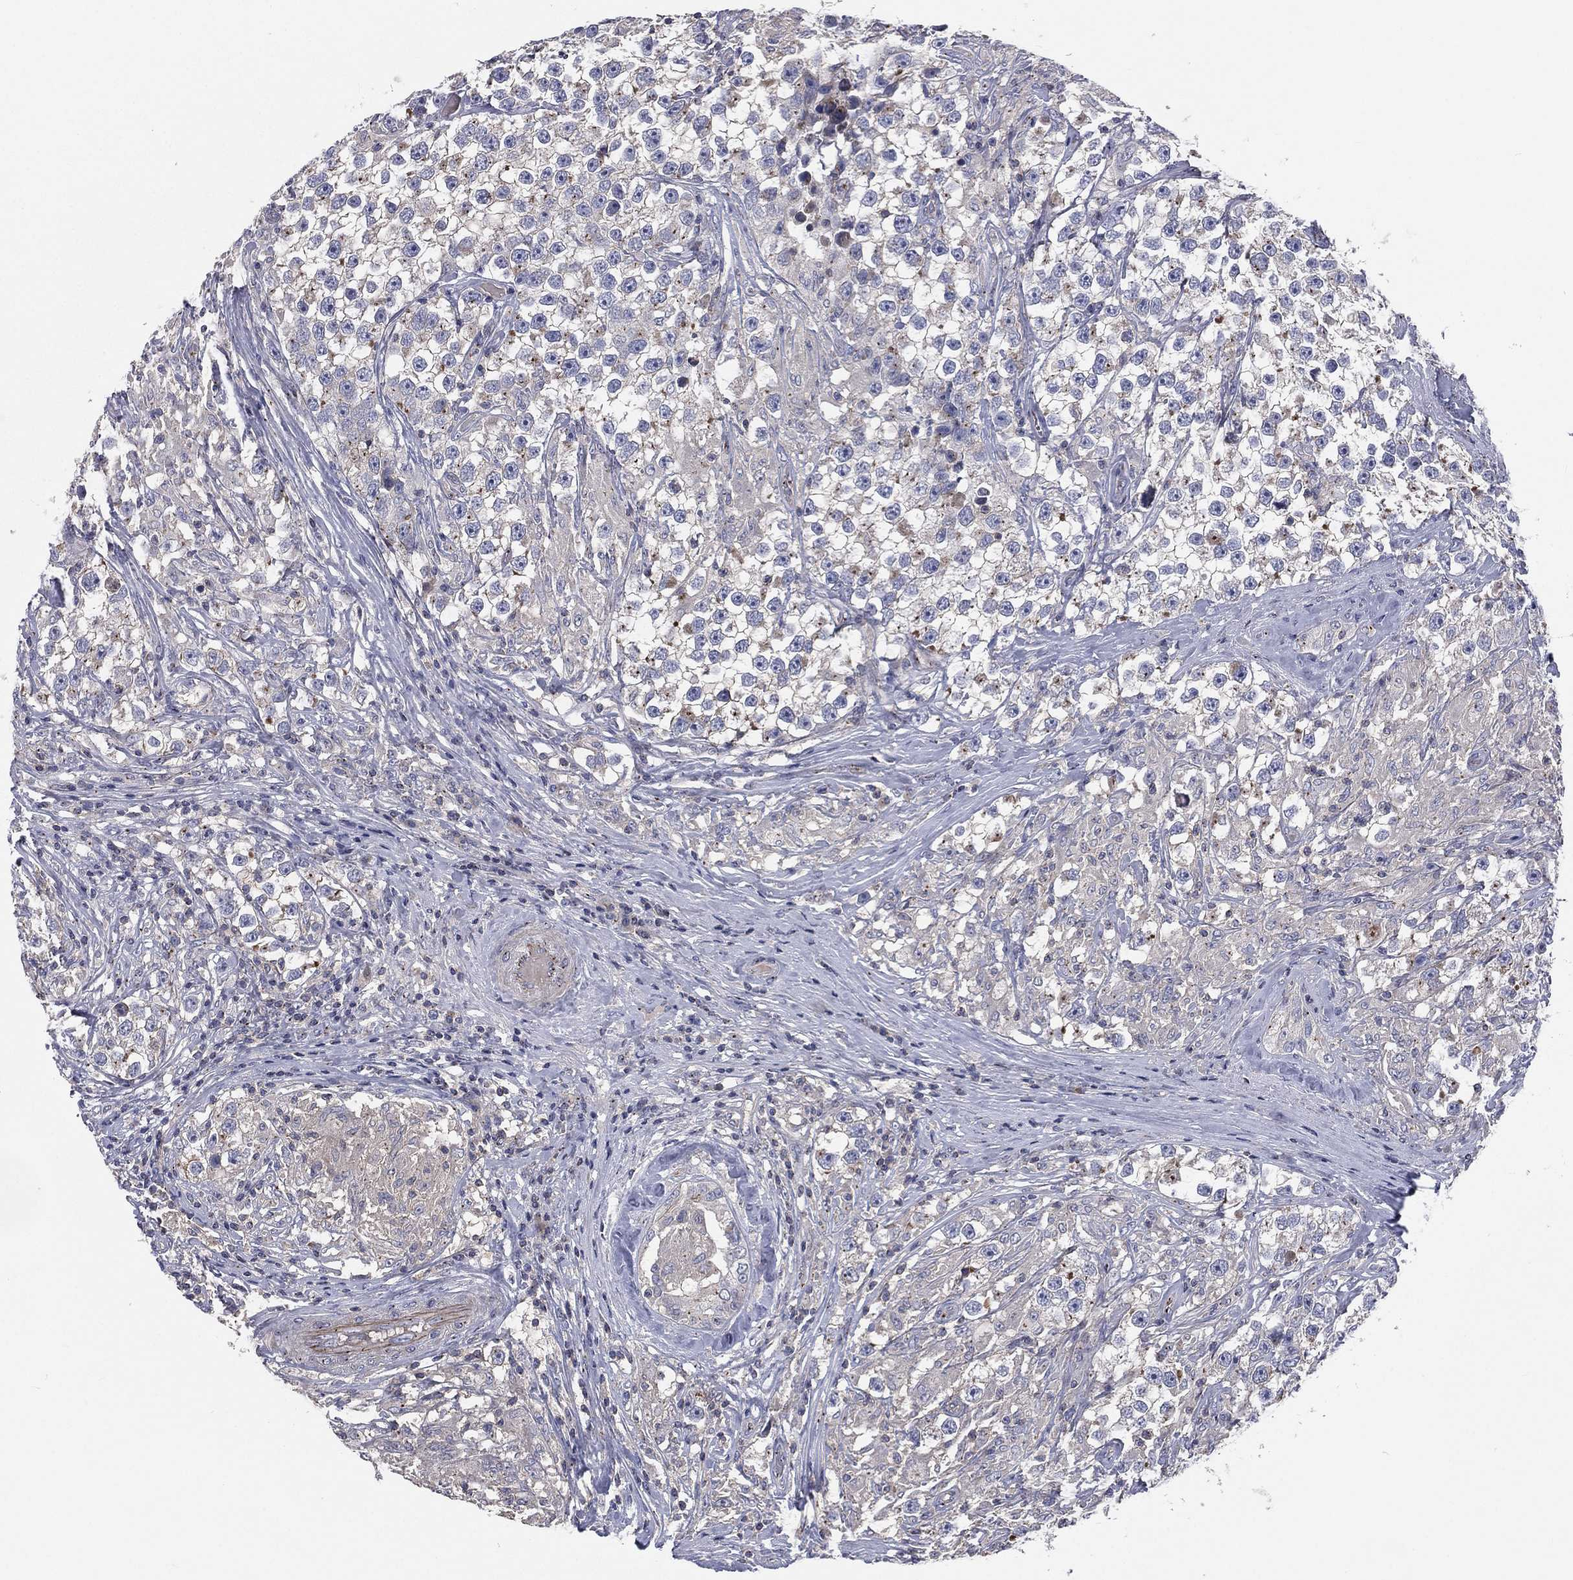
{"staining": {"intensity": "moderate", "quantity": "<25%", "location": "cytoplasmic/membranous"}, "tissue": "testis cancer", "cell_type": "Tumor cells", "image_type": "cancer", "snomed": [{"axis": "morphology", "description": "Seminoma, NOS"}, {"axis": "topography", "description": "Testis"}], "caption": "Protein staining of seminoma (testis) tissue shows moderate cytoplasmic/membranous positivity in approximately <25% of tumor cells.", "gene": "CROCC", "patient": {"sex": "male", "age": 46}}